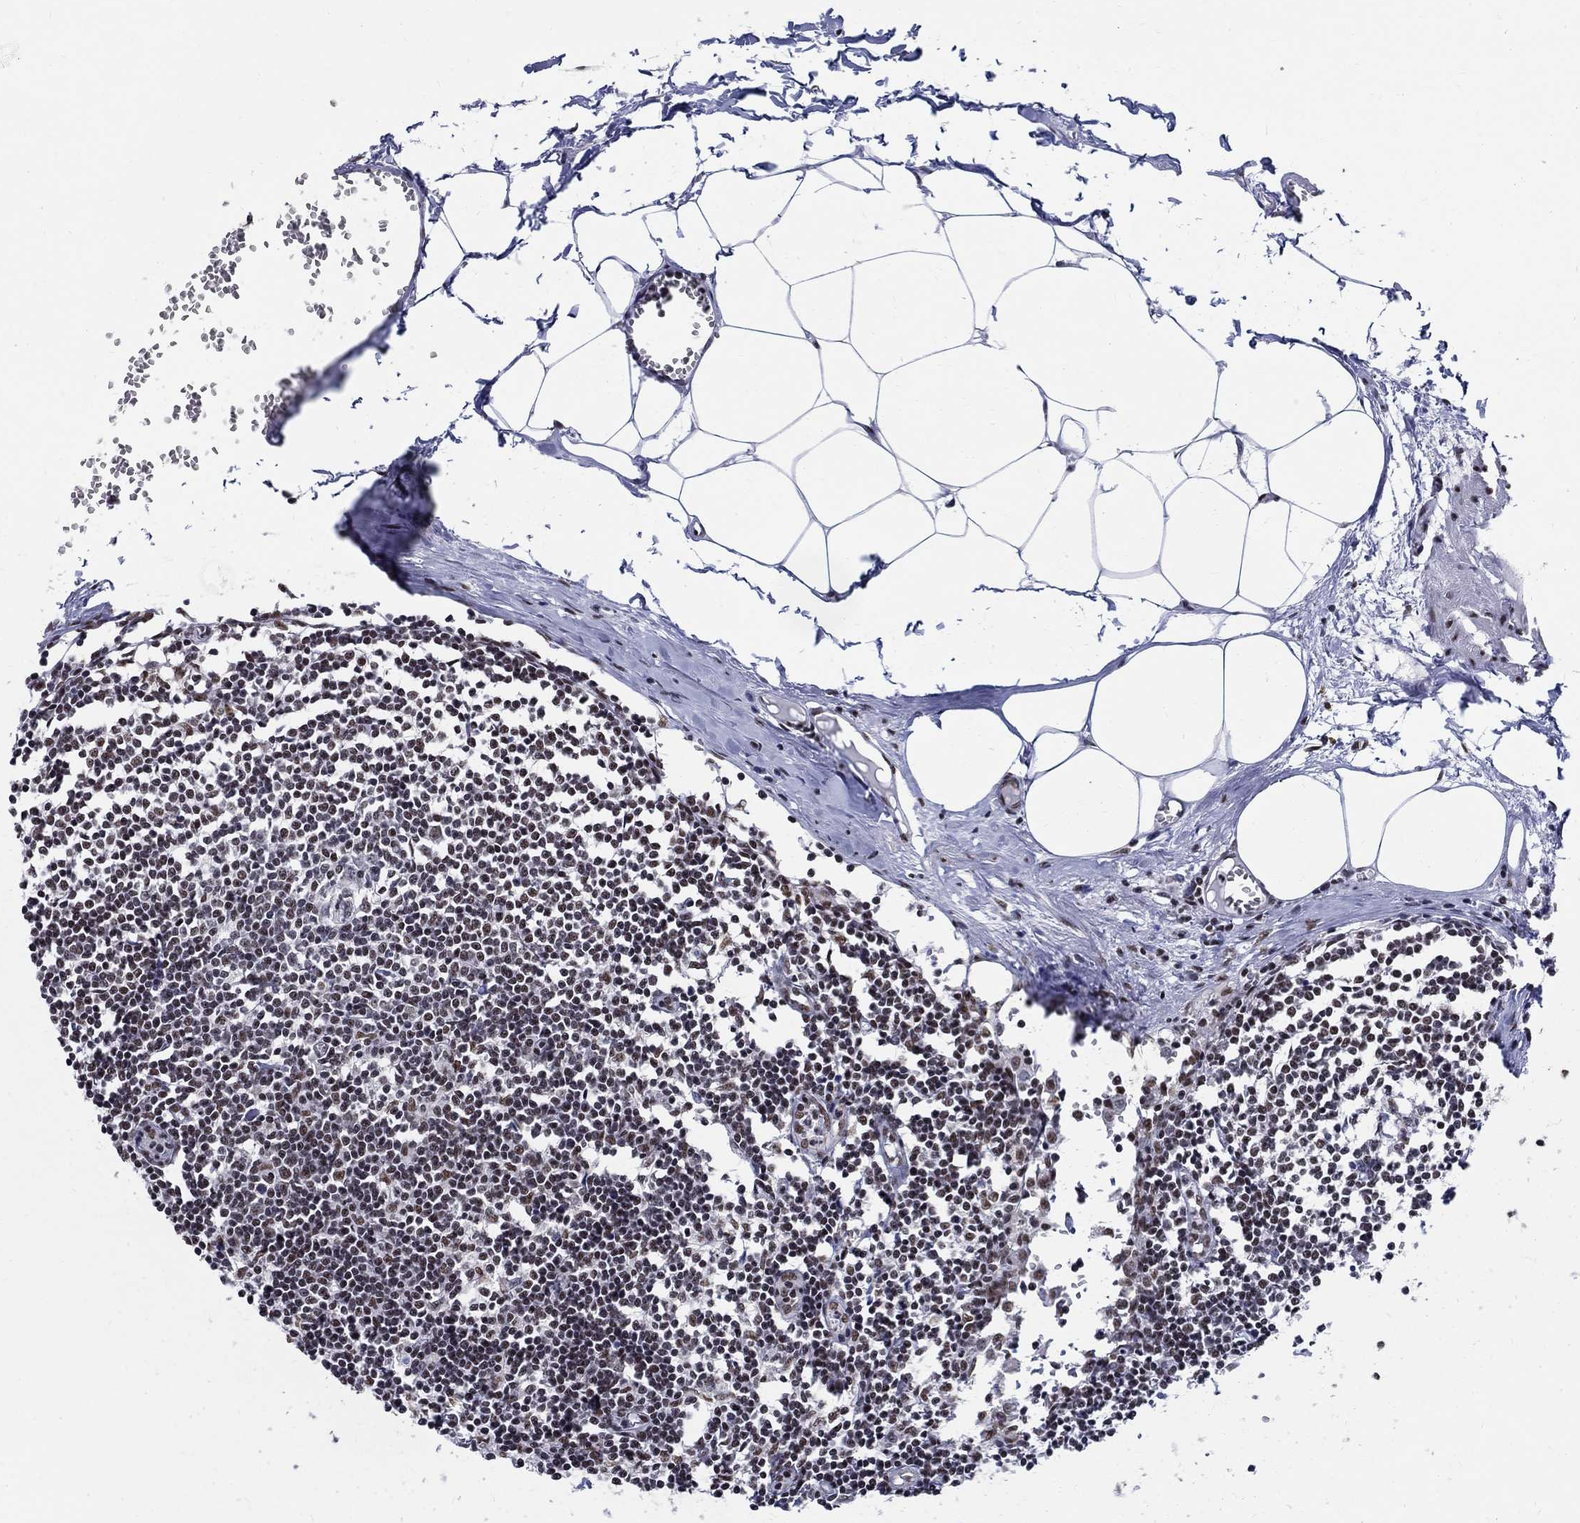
{"staining": {"intensity": "strong", "quantity": "25%-75%", "location": "nuclear"}, "tissue": "lymph node", "cell_type": "Germinal center cells", "image_type": "normal", "snomed": [{"axis": "morphology", "description": "Normal tissue, NOS"}, {"axis": "topography", "description": "Lymph node"}], "caption": "DAB immunohistochemical staining of unremarkable lymph node displays strong nuclear protein staining in approximately 25%-75% of germinal center cells. (Stains: DAB (3,3'-diaminobenzidine) in brown, nuclei in blue, Microscopy: brightfield microscopy at high magnification).", "gene": "FBXO16", "patient": {"sex": "male", "age": 59}}